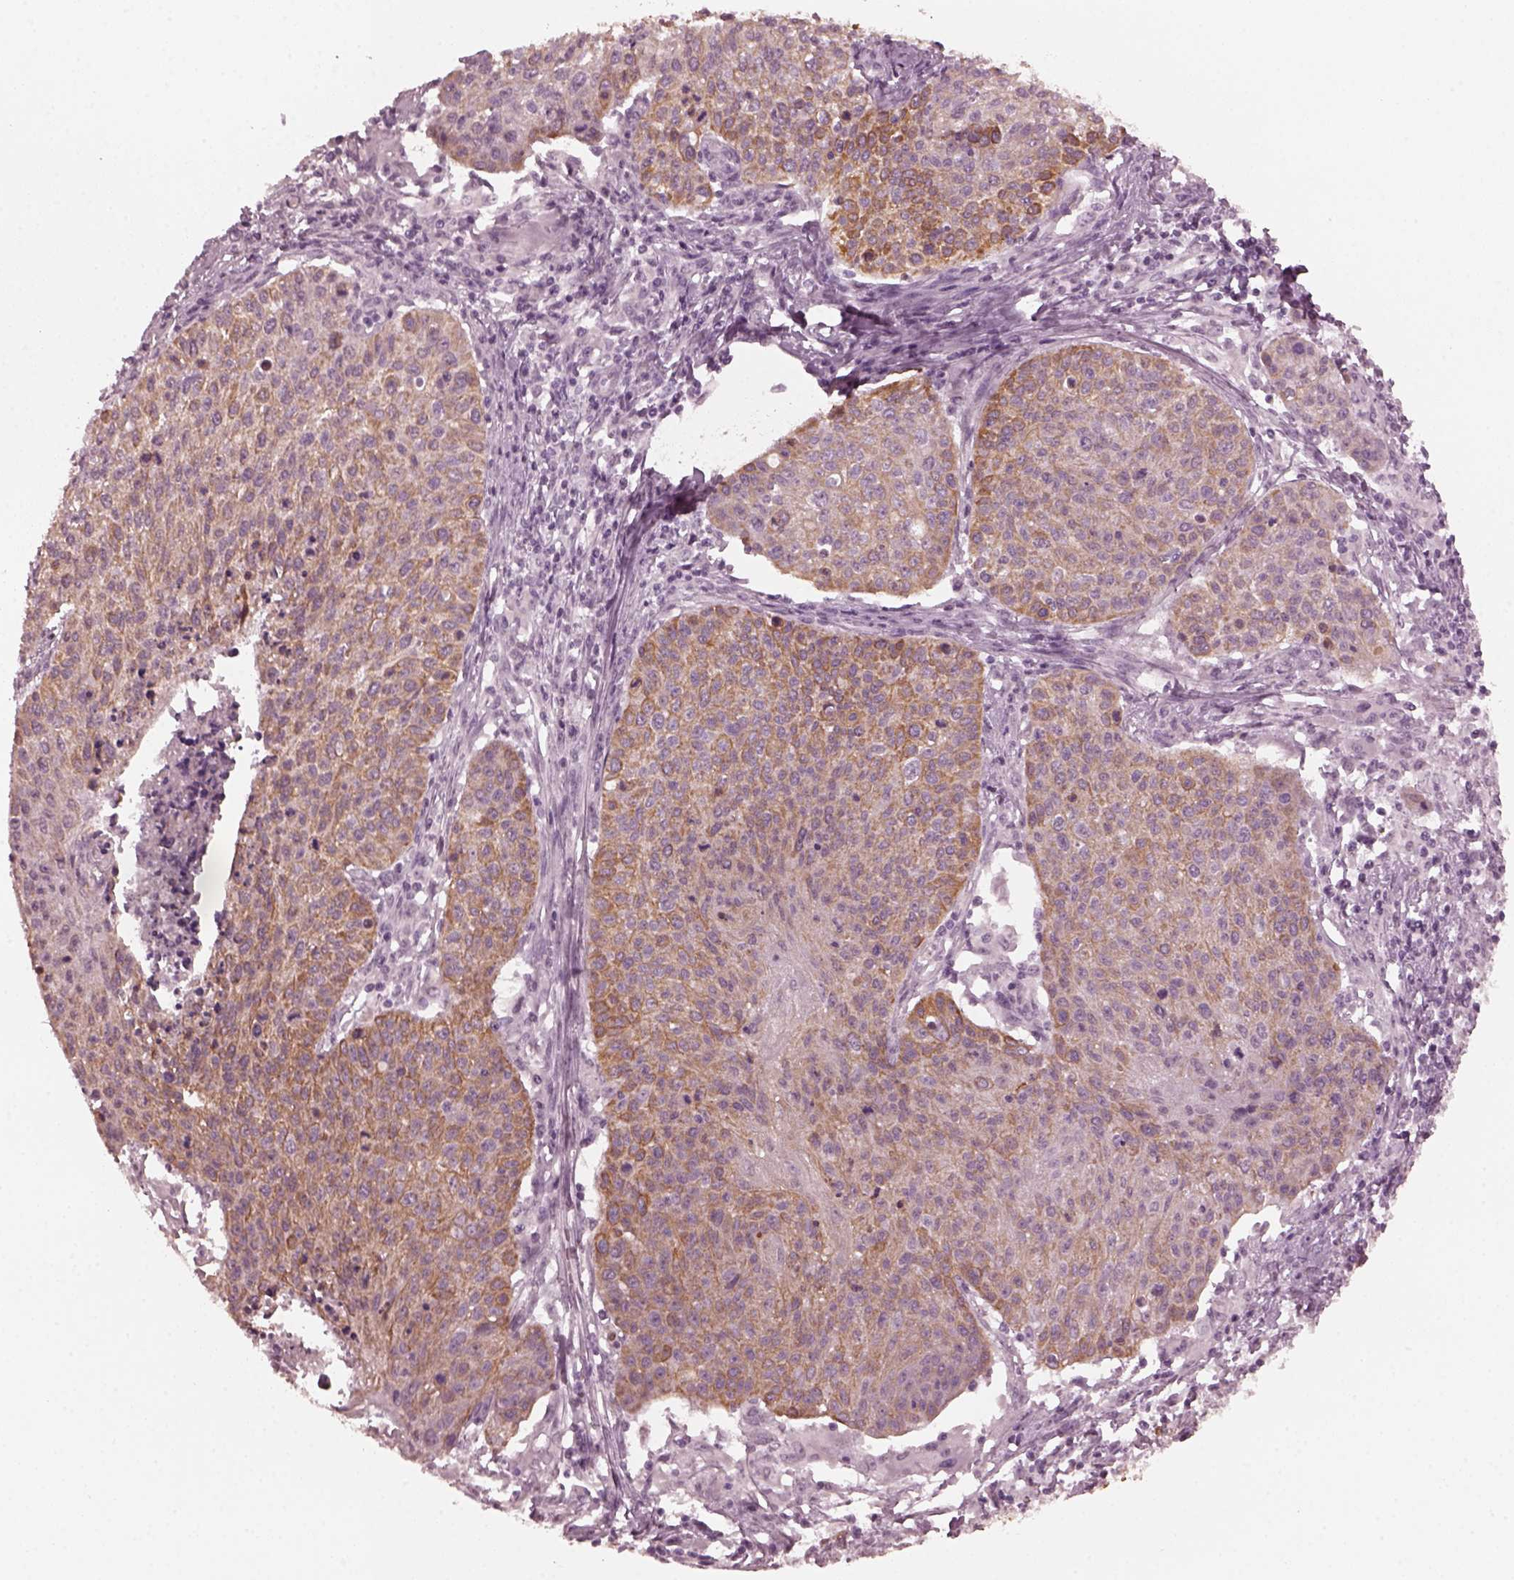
{"staining": {"intensity": "strong", "quantity": ">75%", "location": "cytoplasmic/membranous"}, "tissue": "cervical cancer", "cell_type": "Tumor cells", "image_type": "cancer", "snomed": [{"axis": "morphology", "description": "Squamous cell carcinoma, NOS"}, {"axis": "topography", "description": "Cervix"}], "caption": "This is a histology image of immunohistochemistry (IHC) staining of cervical cancer, which shows strong staining in the cytoplasmic/membranous of tumor cells.", "gene": "KRT79", "patient": {"sex": "female", "age": 38}}